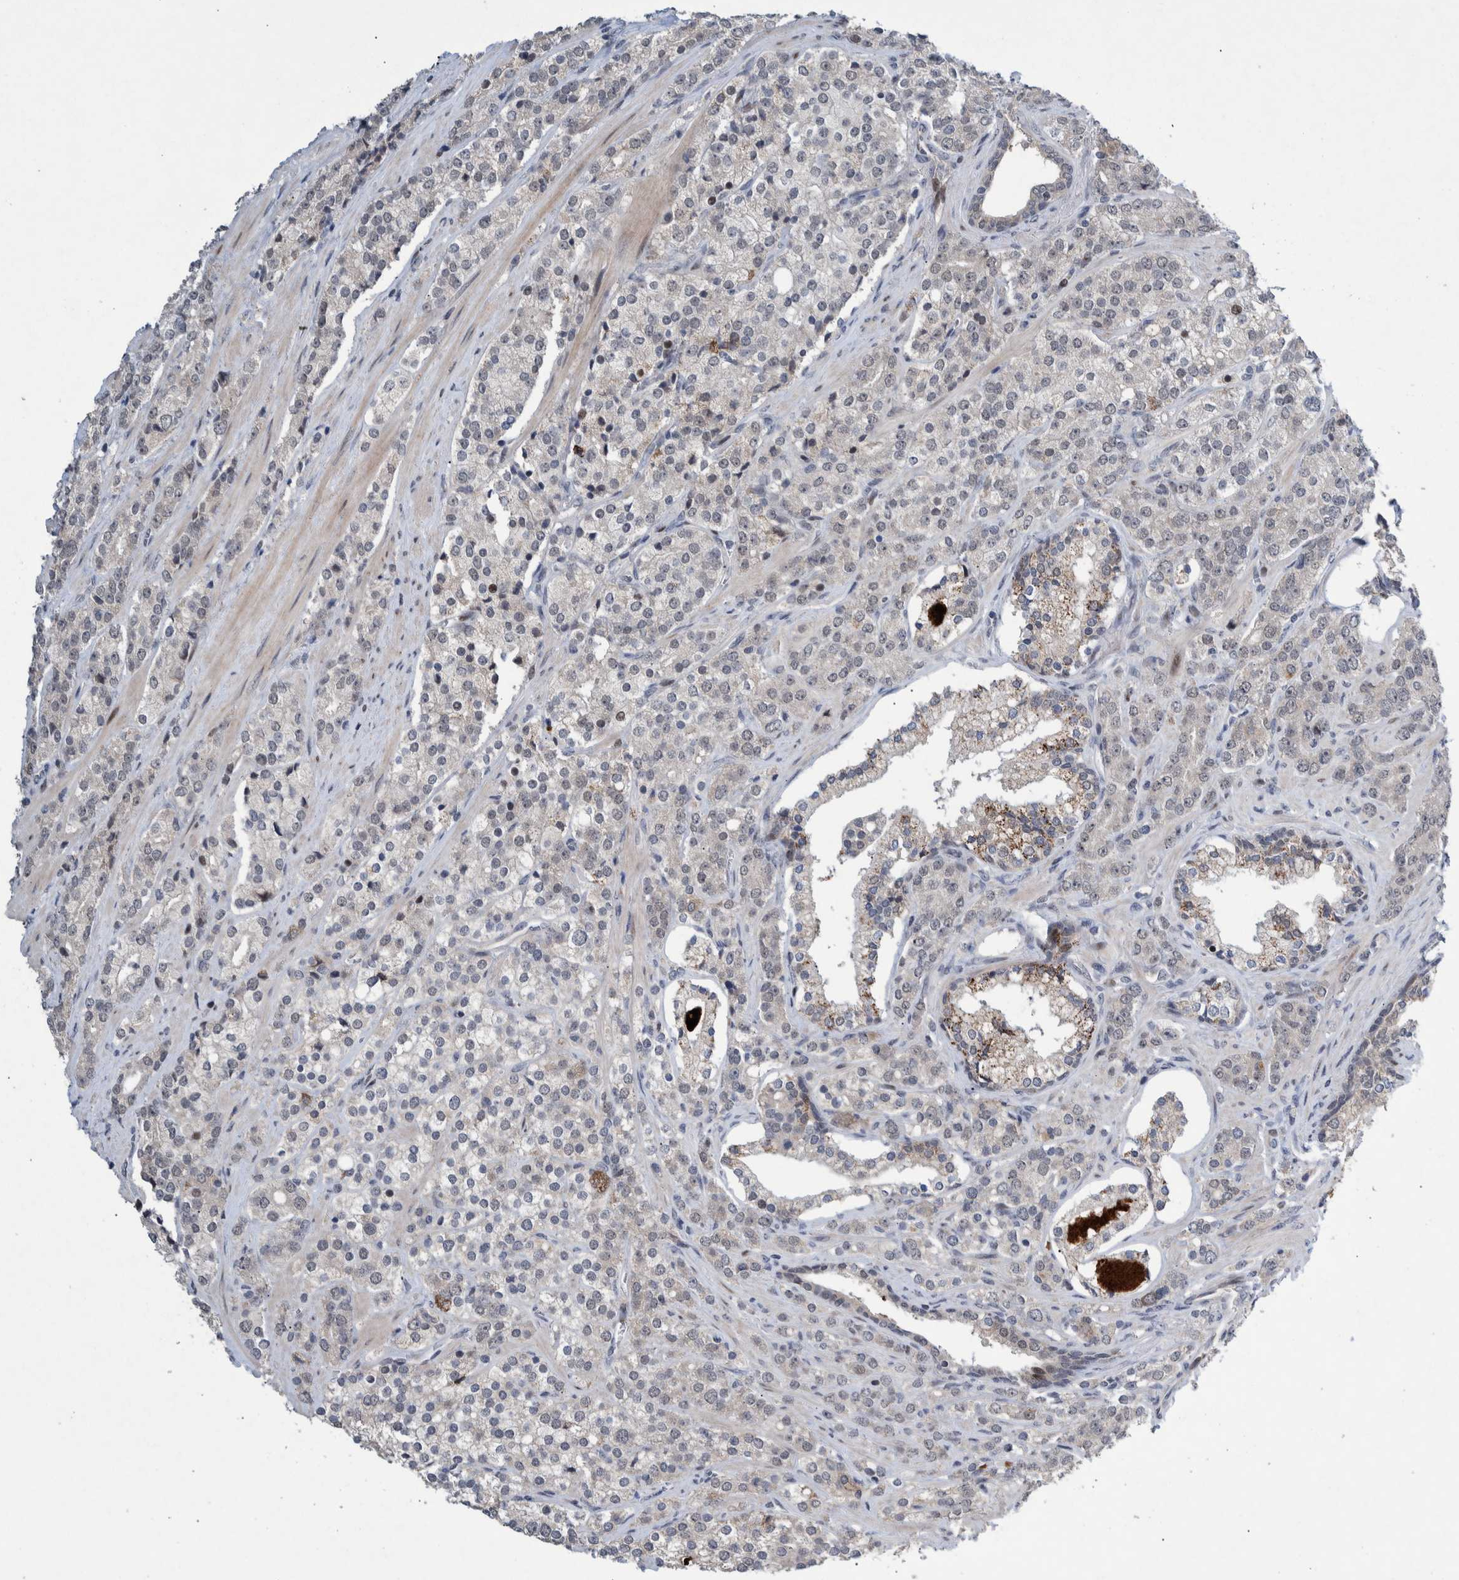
{"staining": {"intensity": "weak", "quantity": "<25%", "location": "cytoplasmic/membranous"}, "tissue": "prostate cancer", "cell_type": "Tumor cells", "image_type": "cancer", "snomed": [{"axis": "morphology", "description": "Adenocarcinoma, High grade"}, {"axis": "topography", "description": "Prostate"}], "caption": "Photomicrograph shows no protein positivity in tumor cells of prostate cancer tissue. (Immunohistochemistry, brightfield microscopy, high magnification).", "gene": "ESRP1", "patient": {"sex": "male", "age": 71}}